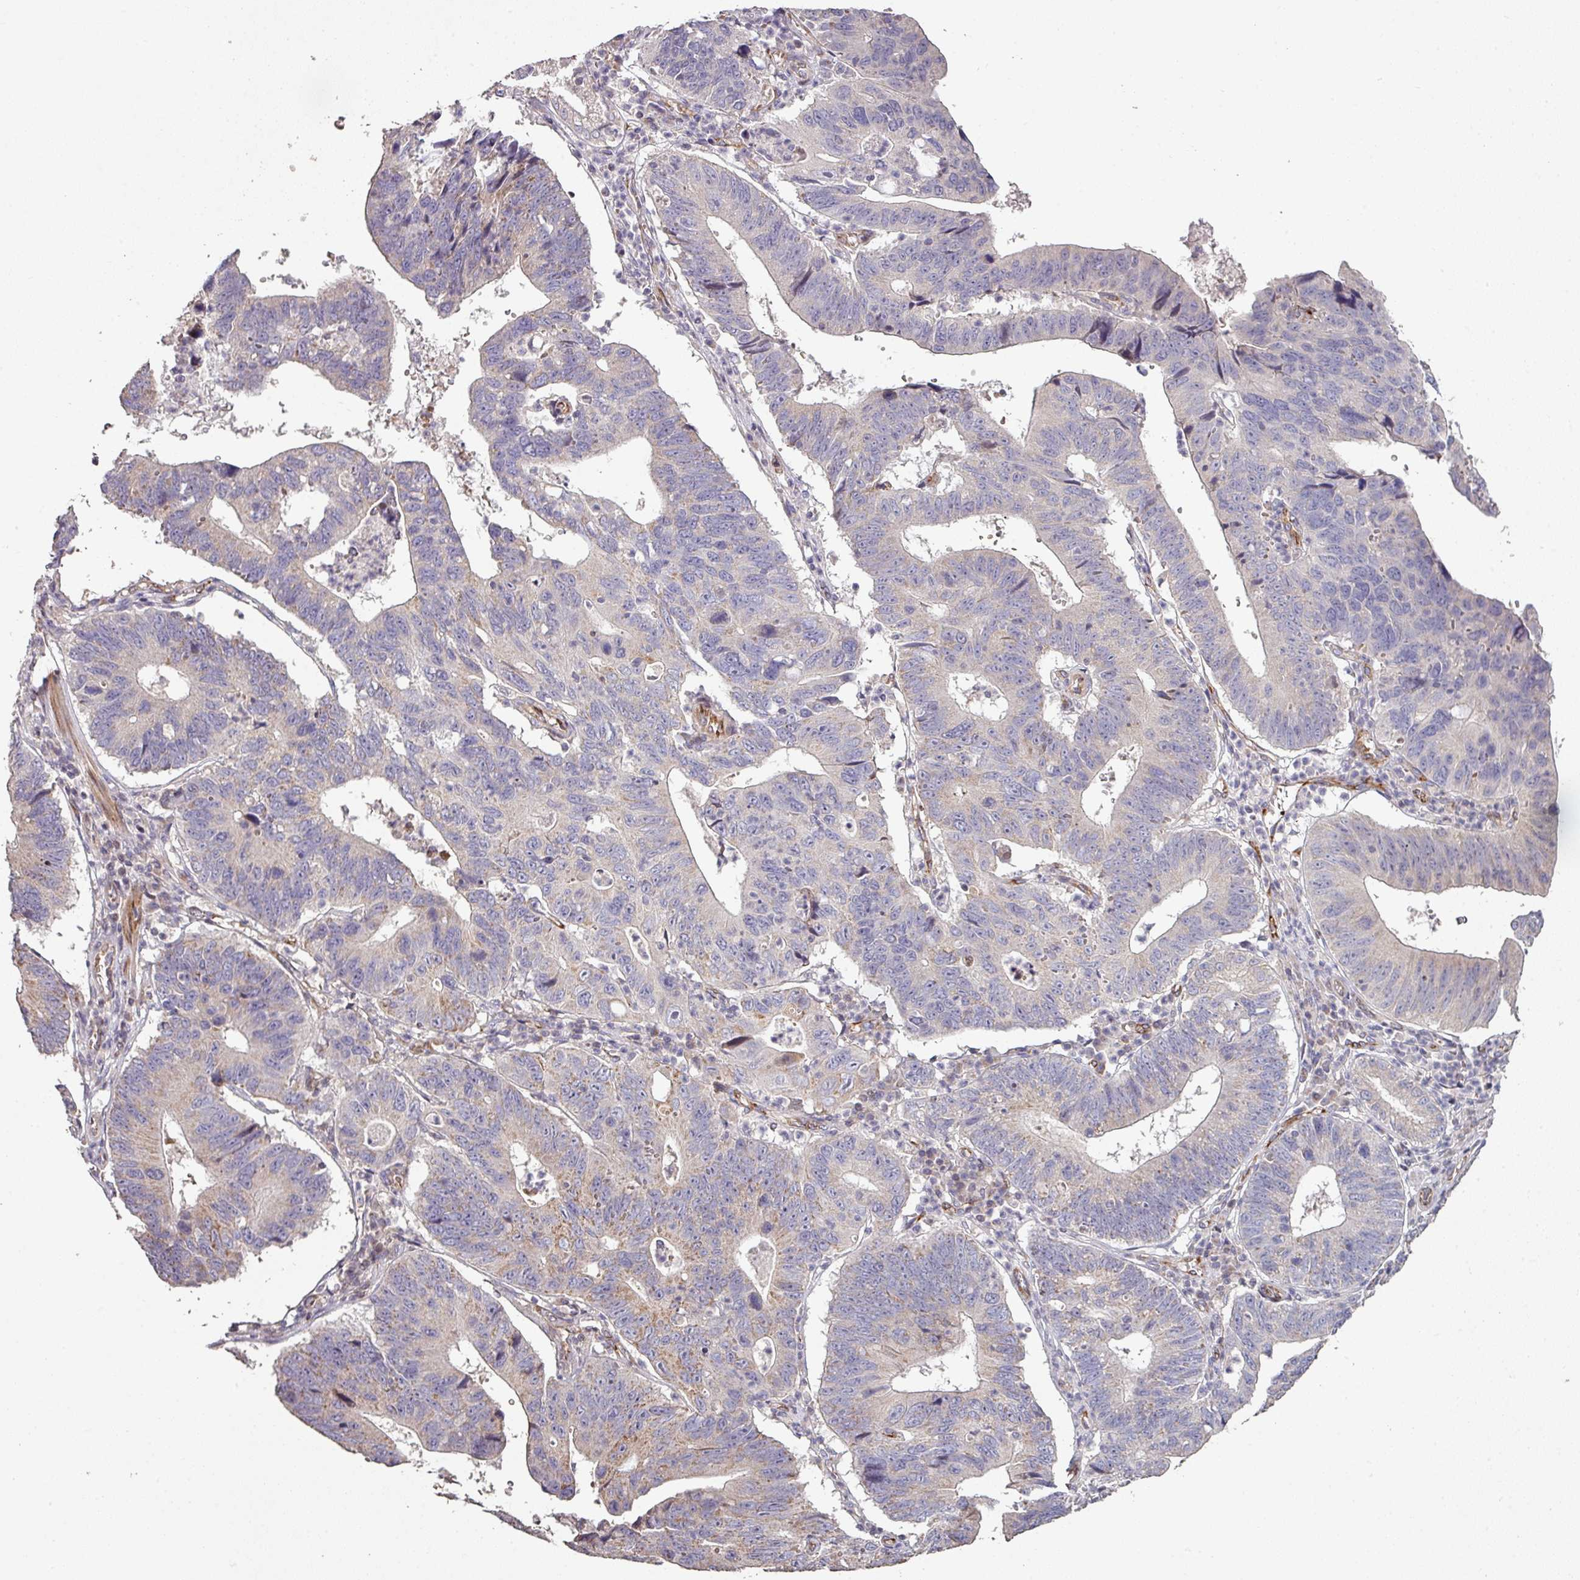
{"staining": {"intensity": "negative", "quantity": "none", "location": "none"}, "tissue": "stomach cancer", "cell_type": "Tumor cells", "image_type": "cancer", "snomed": [{"axis": "morphology", "description": "Adenocarcinoma, NOS"}, {"axis": "topography", "description": "Stomach"}], "caption": "The image displays no significant positivity in tumor cells of stomach cancer. (DAB immunohistochemistry with hematoxylin counter stain).", "gene": "RPL23A", "patient": {"sex": "male", "age": 59}}